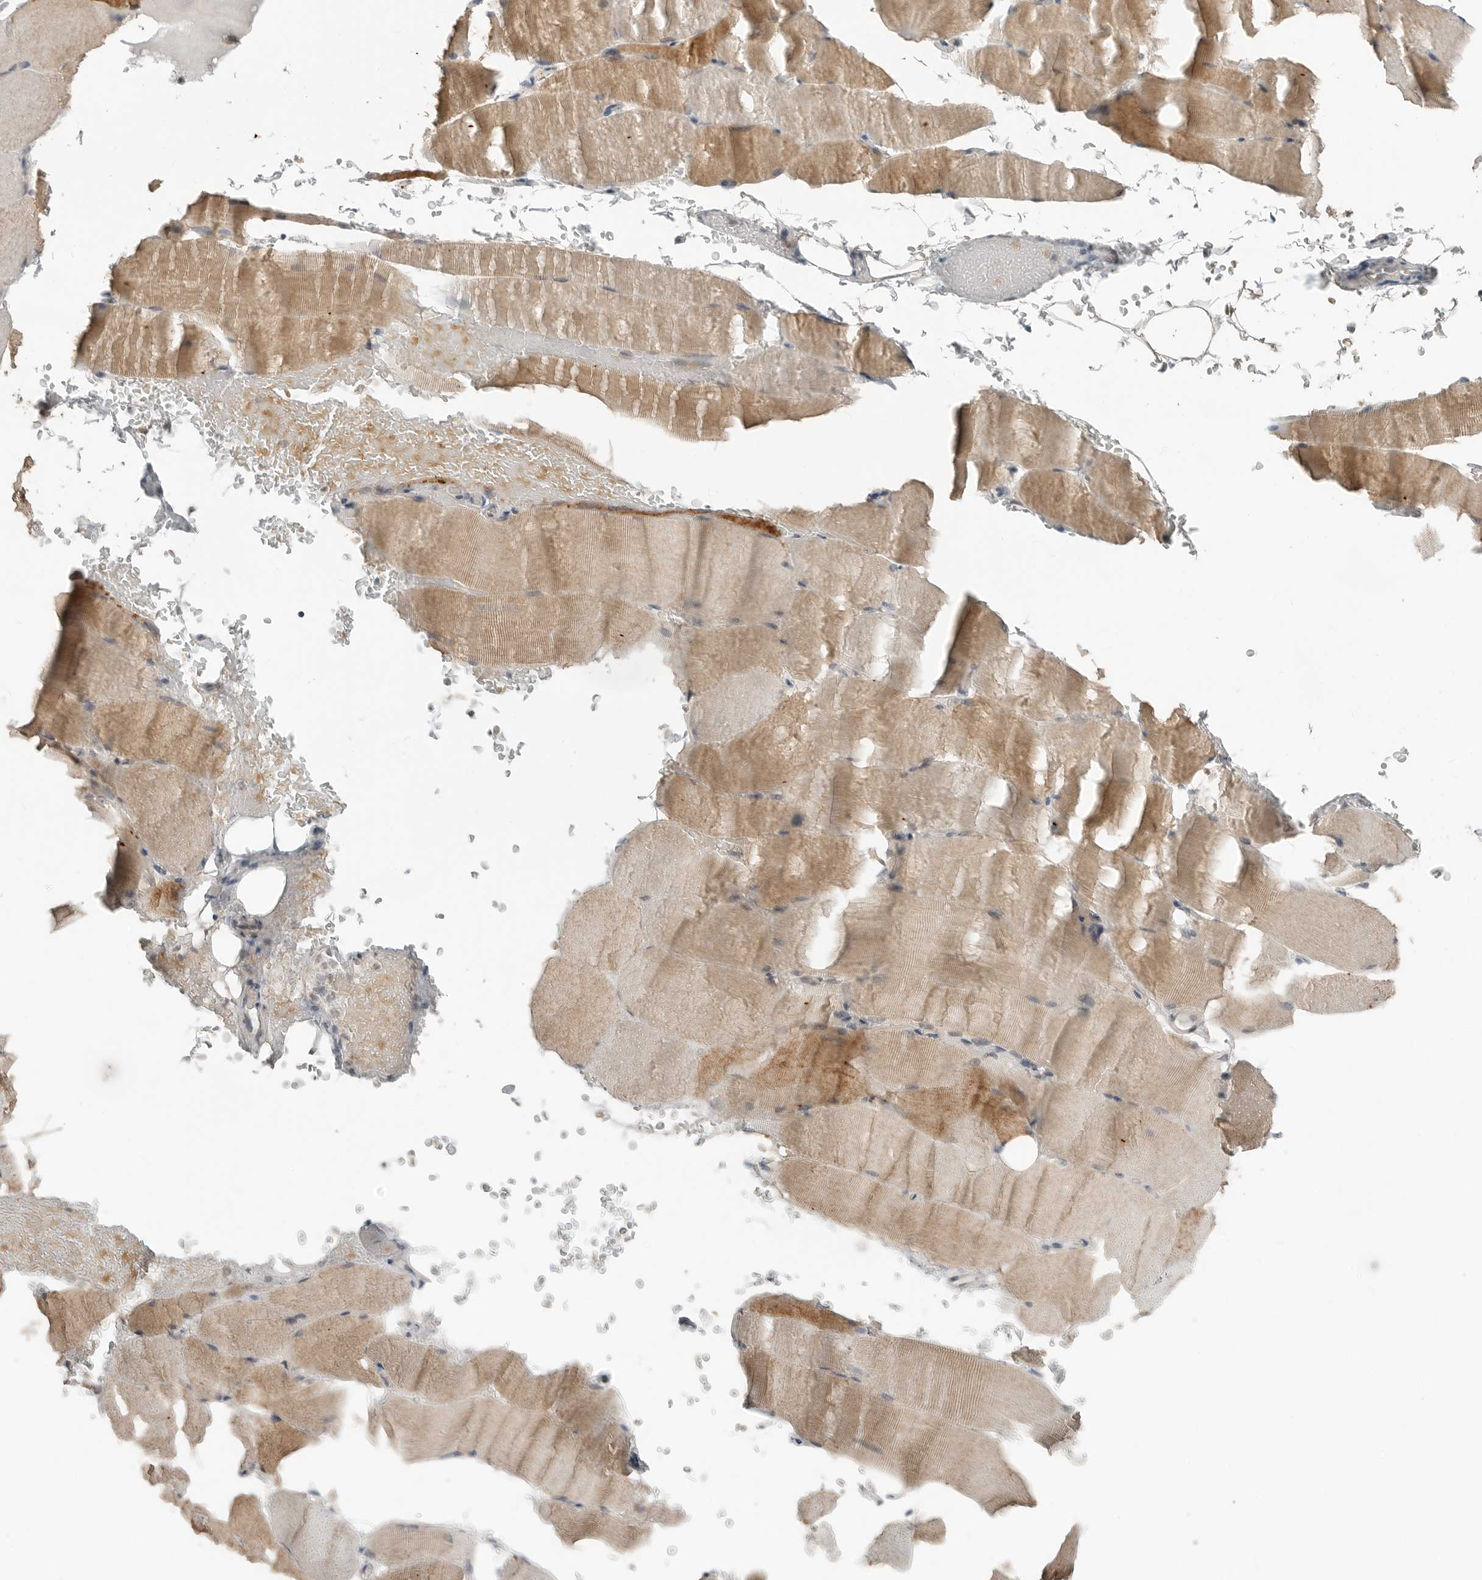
{"staining": {"intensity": "moderate", "quantity": ">75%", "location": "cytoplasmic/membranous"}, "tissue": "skeletal muscle", "cell_type": "Myocytes", "image_type": "normal", "snomed": [{"axis": "morphology", "description": "Normal tissue, NOS"}, {"axis": "topography", "description": "Skeletal muscle"}, {"axis": "topography", "description": "Parathyroid gland"}], "caption": "Skeletal muscle stained for a protein shows moderate cytoplasmic/membranous positivity in myocytes. (Stains: DAB (3,3'-diaminobenzidine) in brown, nuclei in blue, Microscopy: brightfield microscopy at high magnification).", "gene": "FCRLB", "patient": {"sex": "female", "age": 37}}